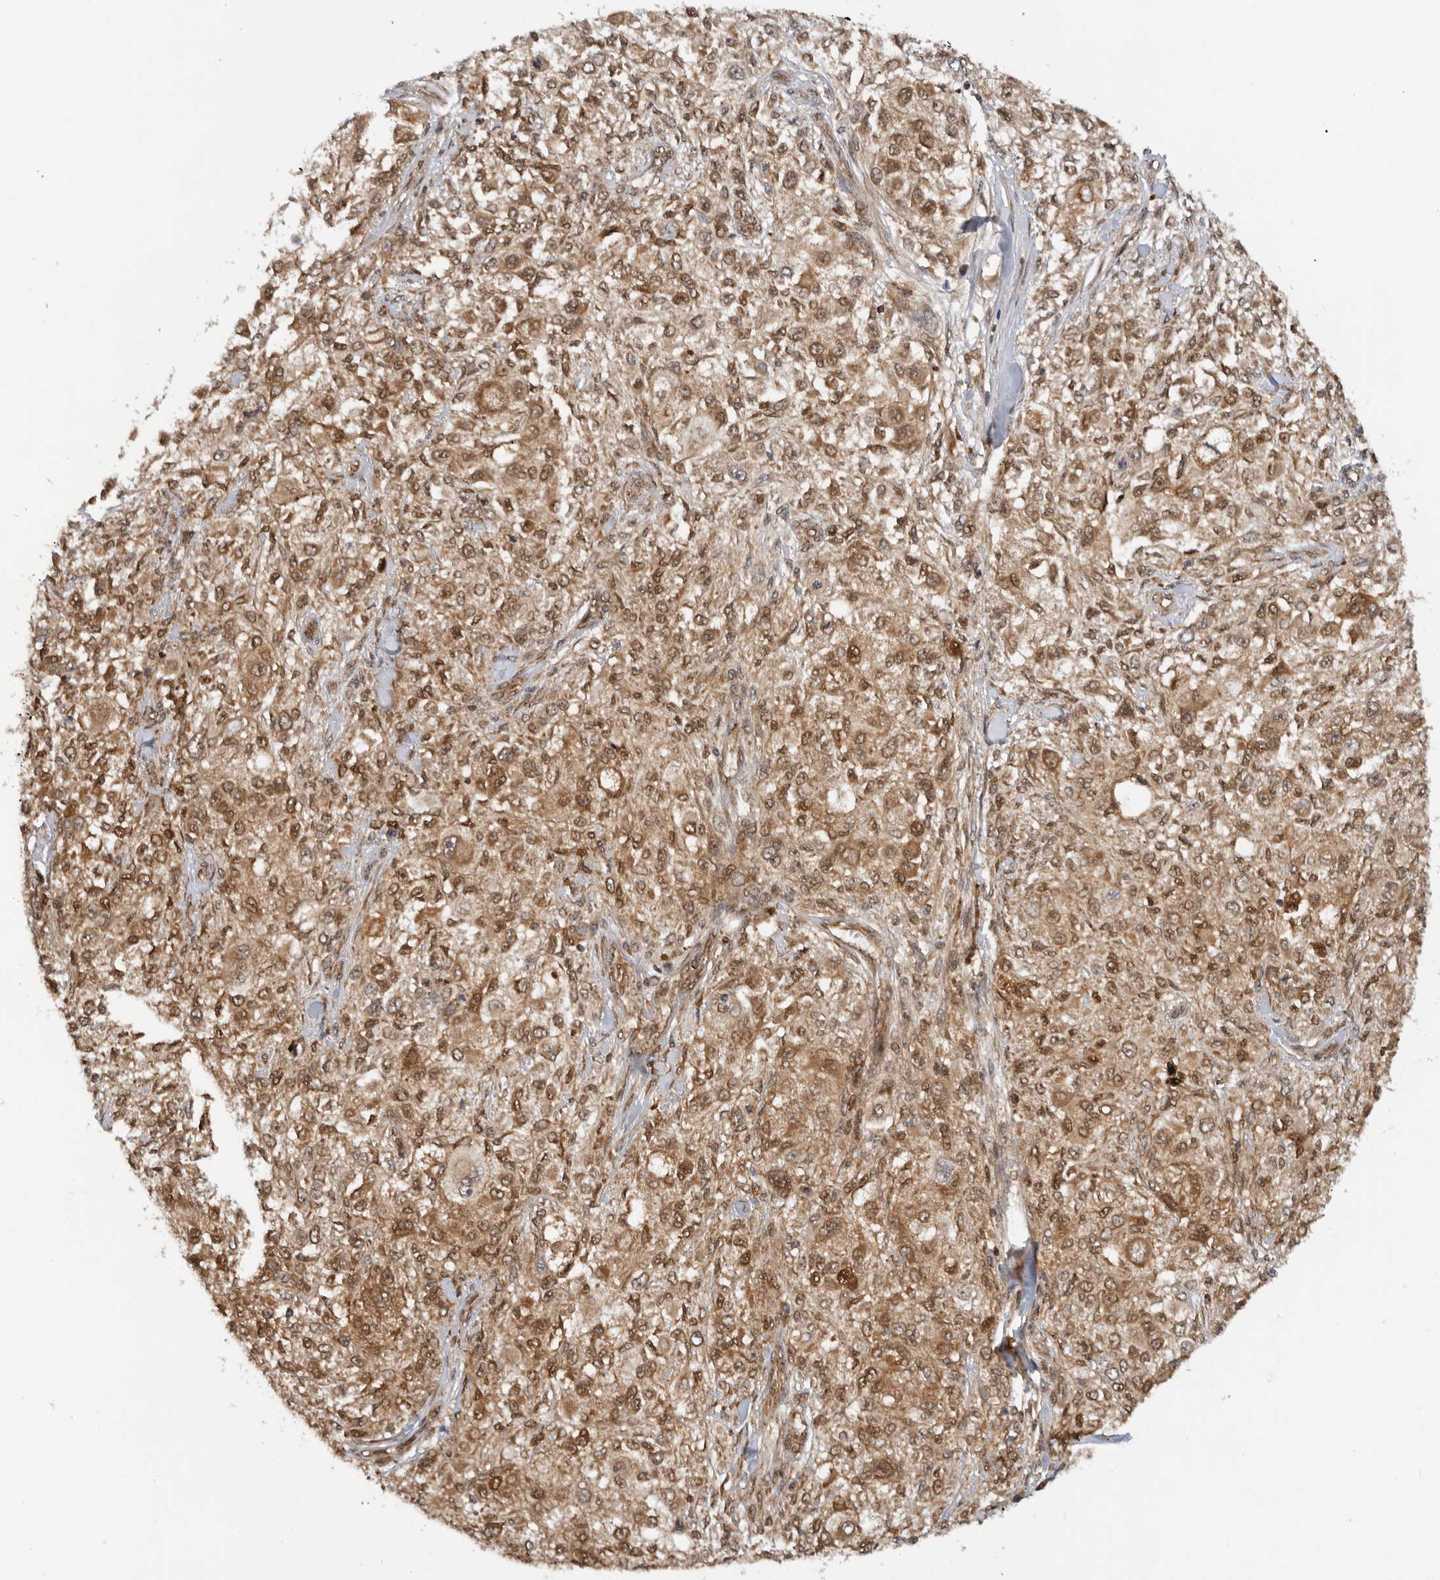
{"staining": {"intensity": "moderate", "quantity": ">75%", "location": "cytoplasmic/membranous,nuclear"}, "tissue": "melanoma", "cell_type": "Tumor cells", "image_type": "cancer", "snomed": [{"axis": "morphology", "description": "Necrosis, NOS"}, {"axis": "morphology", "description": "Malignant melanoma, NOS"}, {"axis": "topography", "description": "Skin"}], "caption": "Immunohistochemistry (DAB) staining of human malignant melanoma shows moderate cytoplasmic/membranous and nuclear protein expression in approximately >75% of tumor cells.", "gene": "DCAF8", "patient": {"sex": "female", "age": 87}}